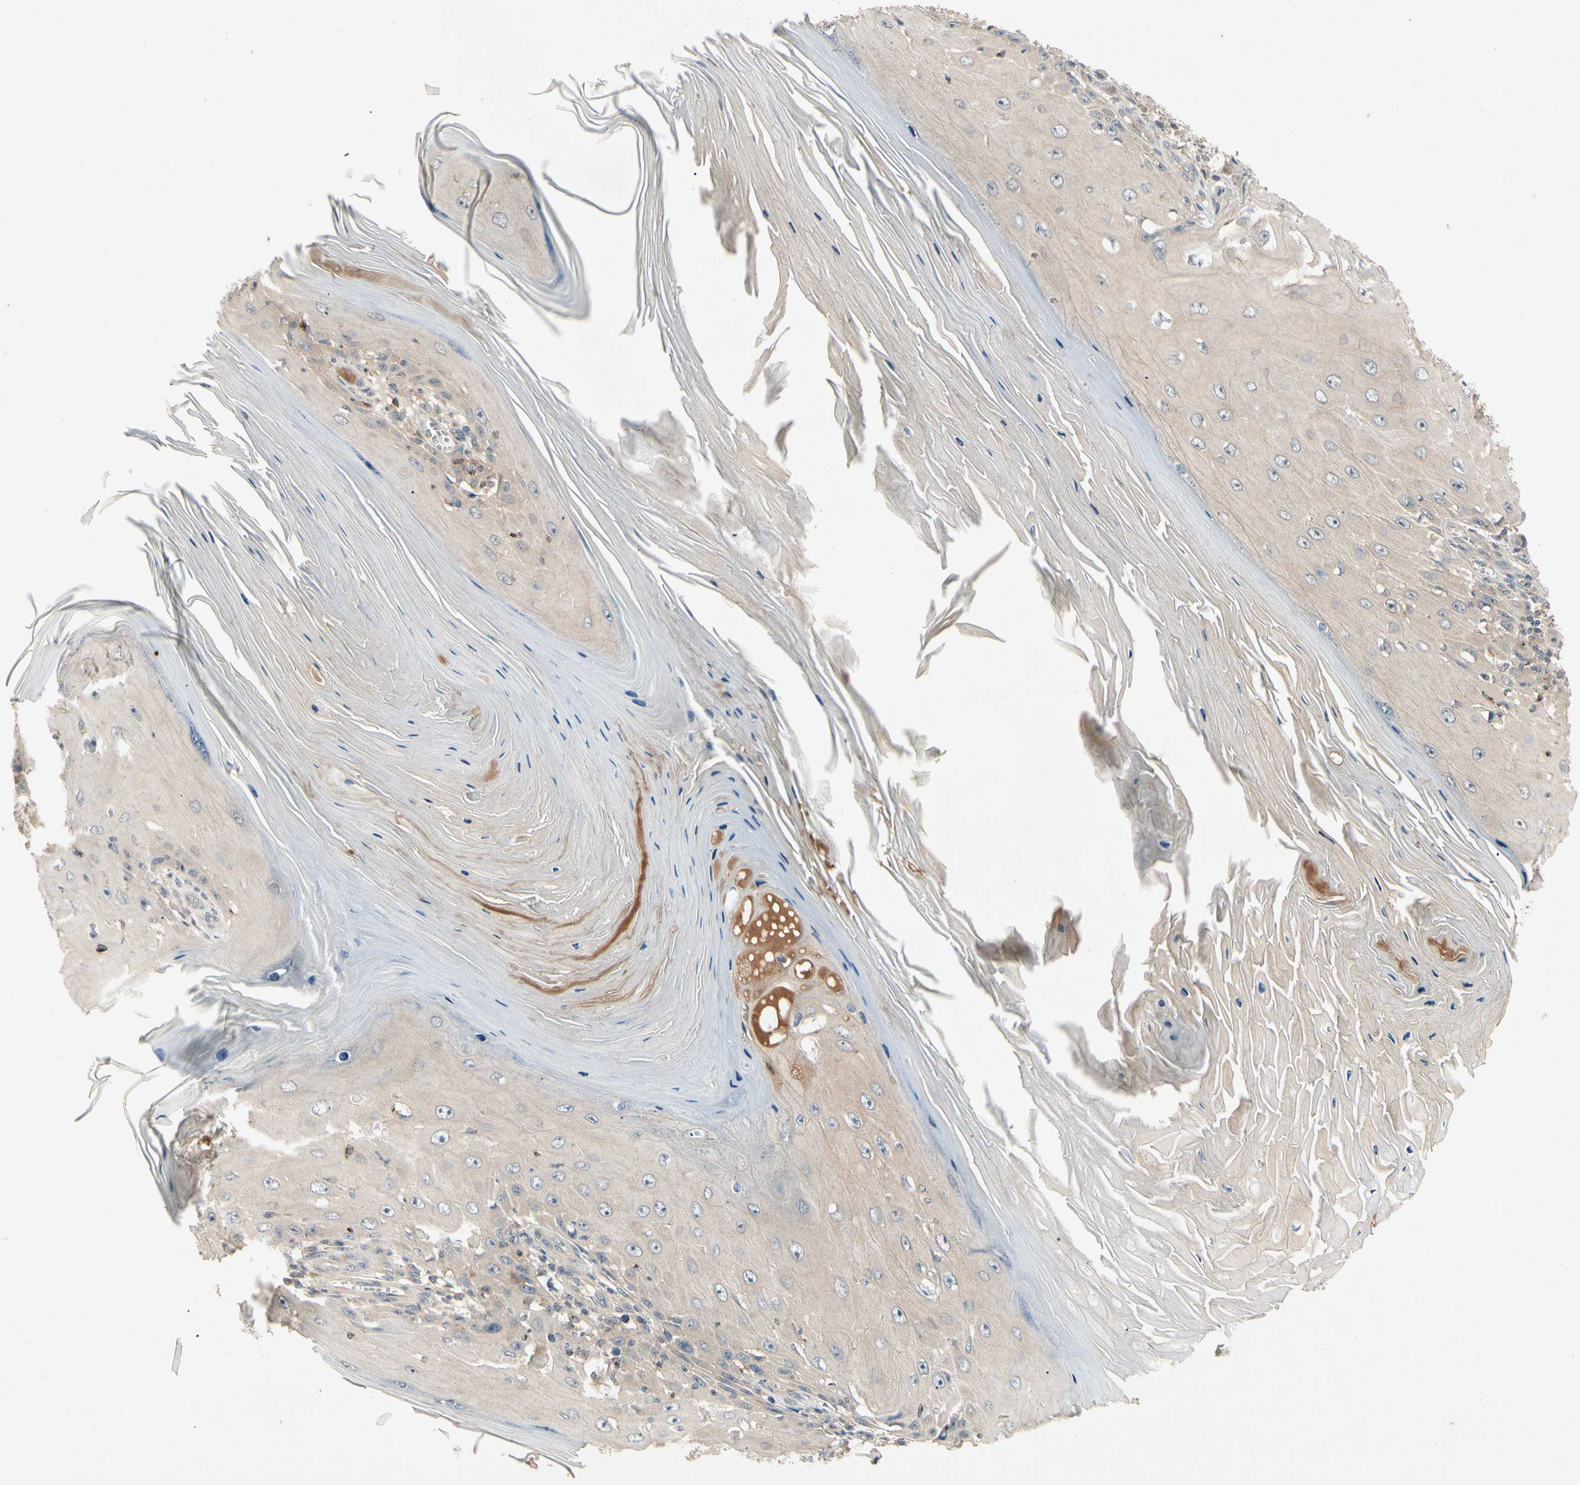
{"staining": {"intensity": "weak", "quantity": ">75%", "location": "cytoplasmic/membranous"}, "tissue": "skin cancer", "cell_type": "Tumor cells", "image_type": "cancer", "snomed": [{"axis": "morphology", "description": "Squamous cell carcinoma, NOS"}, {"axis": "topography", "description": "Skin"}], "caption": "Protein staining of skin squamous cell carcinoma tissue displays weak cytoplasmic/membranous positivity in about >75% of tumor cells. The staining was performed using DAB (3,3'-diaminobenzidine), with brown indicating positive protein expression. Nuclei are stained blue with hematoxylin.", "gene": "CCL4", "patient": {"sex": "female", "age": 73}}